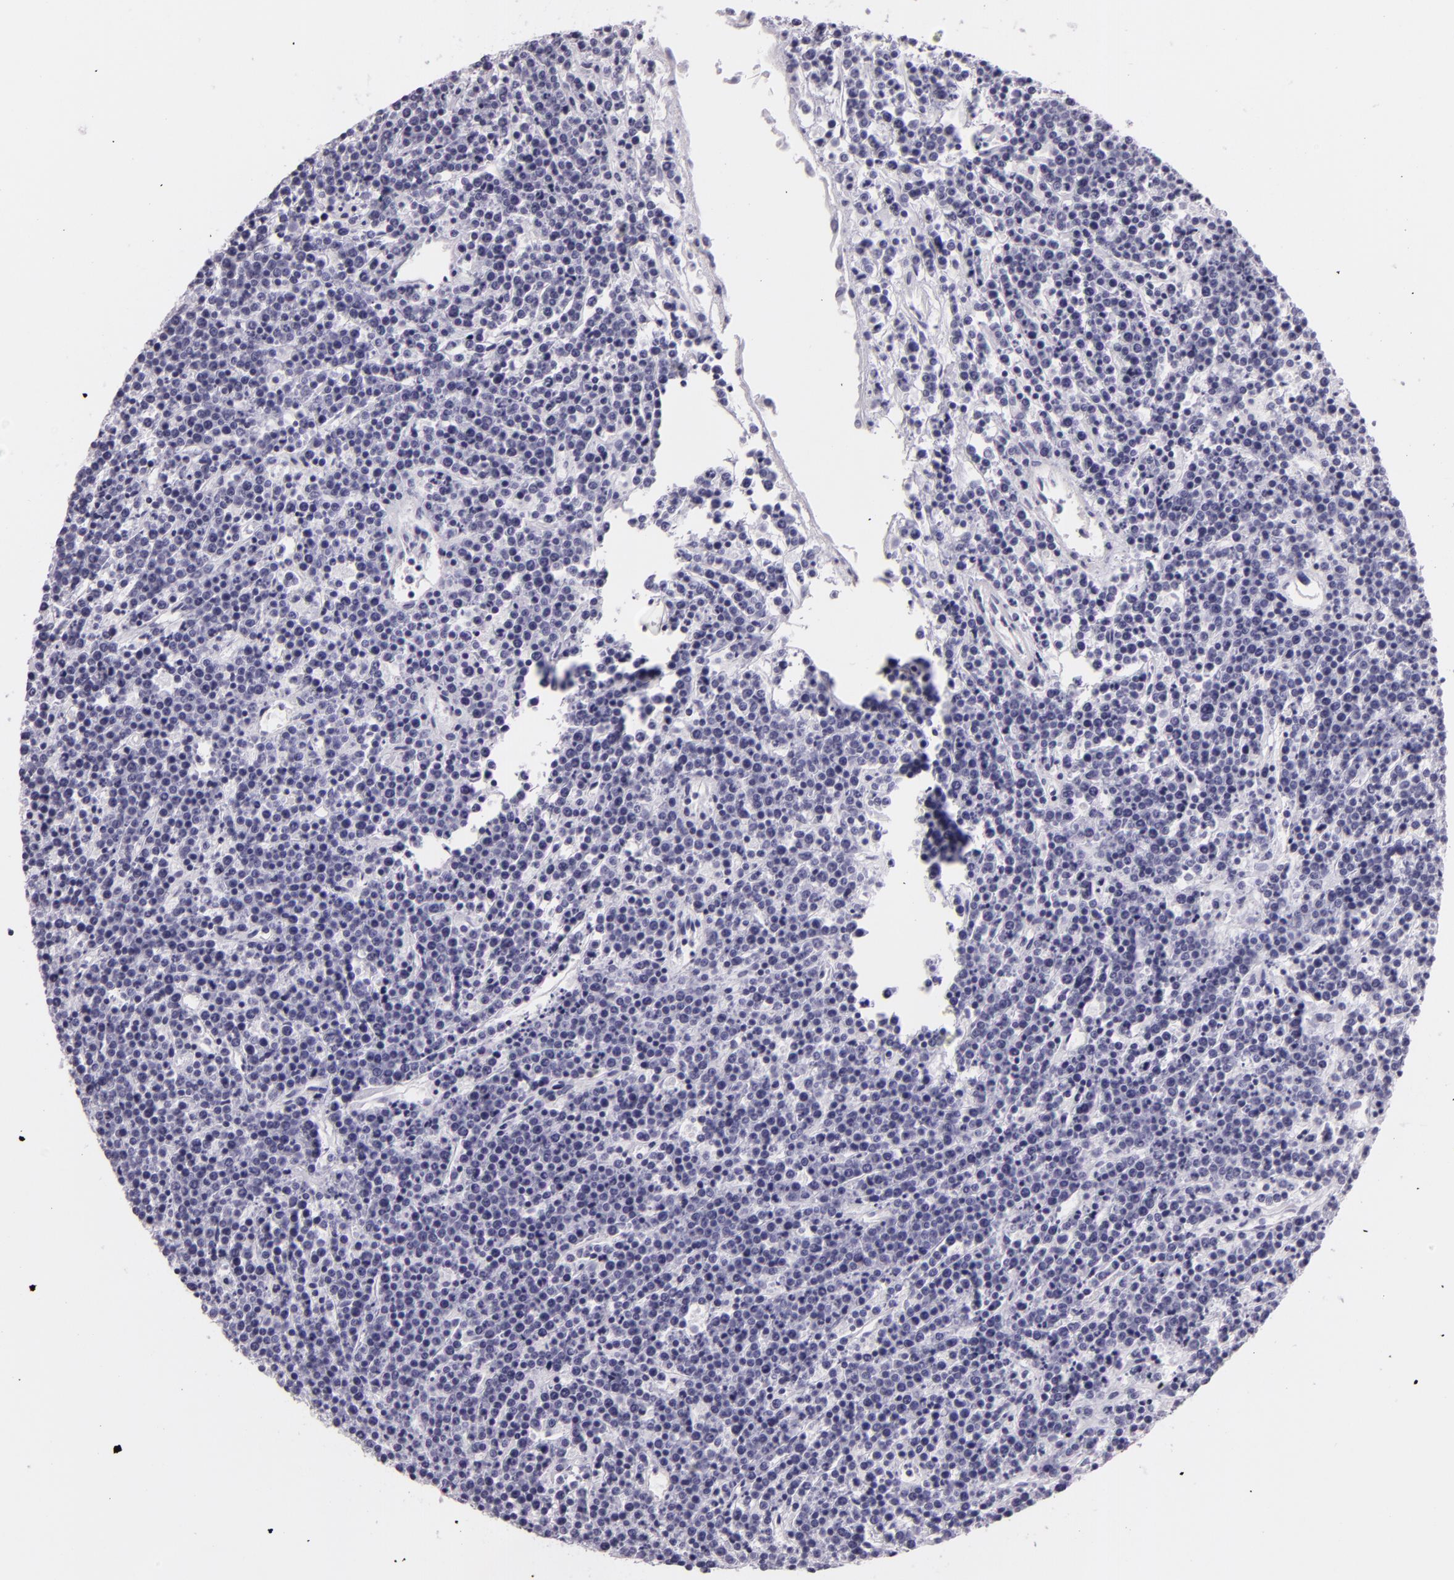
{"staining": {"intensity": "negative", "quantity": "none", "location": "none"}, "tissue": "lymphoma", "cell_type": "Tumor cells", "image_type": "cancer", "snomed": [{"axis": "morphology", "description": "Malignant lymphoma, non-Hodgkin's type, High grade"}, {"axis": "topography", "description": "Ovary"}], "caption": "The photomicrograph shows no staining of tumor cells in high-grade malignant lymphoma, non-Hodgkin's type.", "gene": "DLG4", "patient": {"sex": "female", "age": 56}}